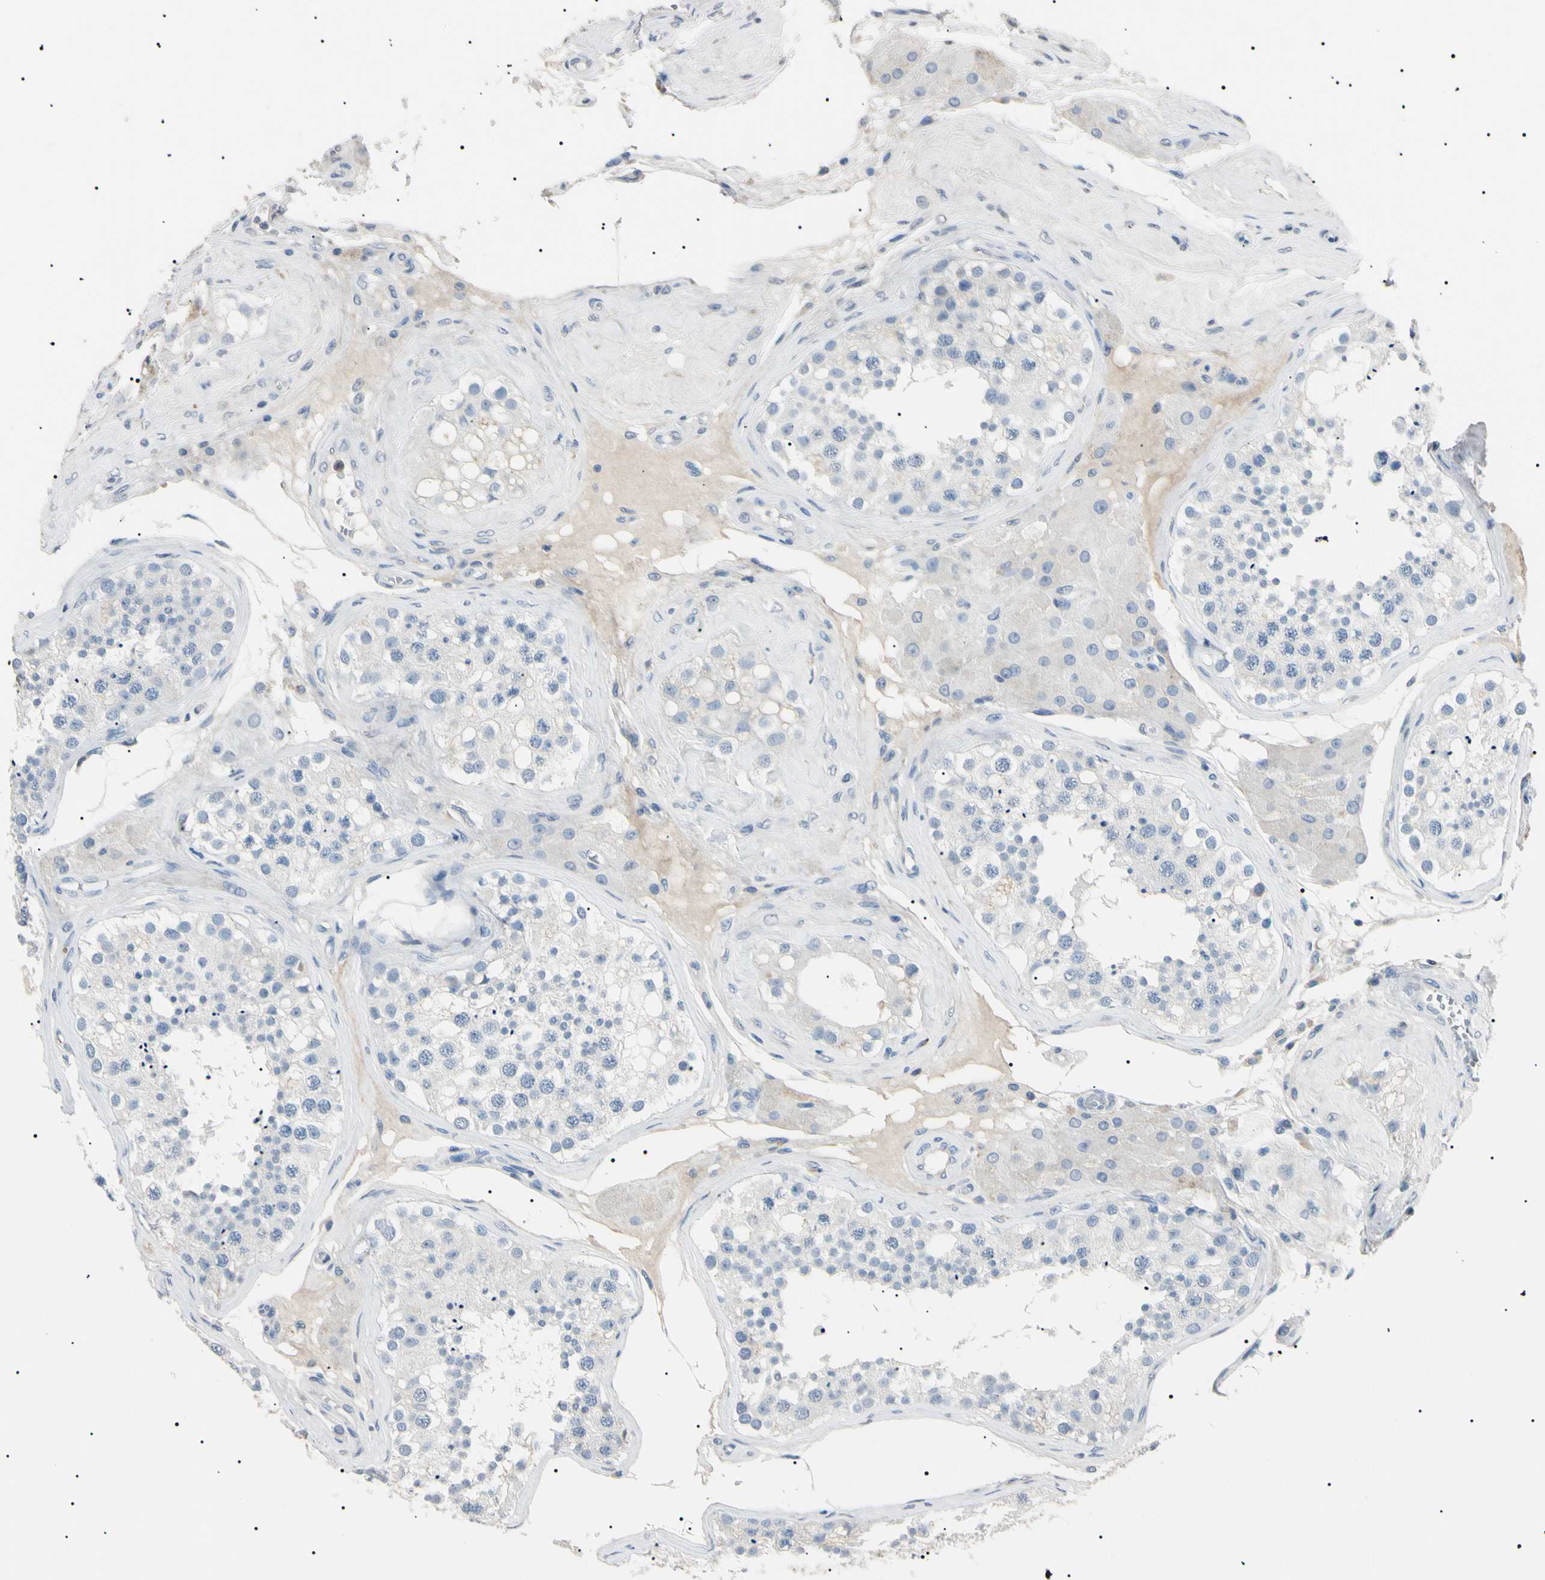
{"staining": {"intensity": "negative", "quantity": "none", "location": "none"}, "tissue": "testis", "cell_type": "Cells in seminiferous ducts", "image_type": "normal", "snomed": [{"axis": "morphology", "description": "Normal tissue, NOS"}, {"axis": "topography", "description": "Testis"}], "caption": "The histopathology image demonstrates no staining of cells in seminiferous ducts in benign testis.", "gene": "CGB3", "patient": {"sex": "male", "age": 68}}